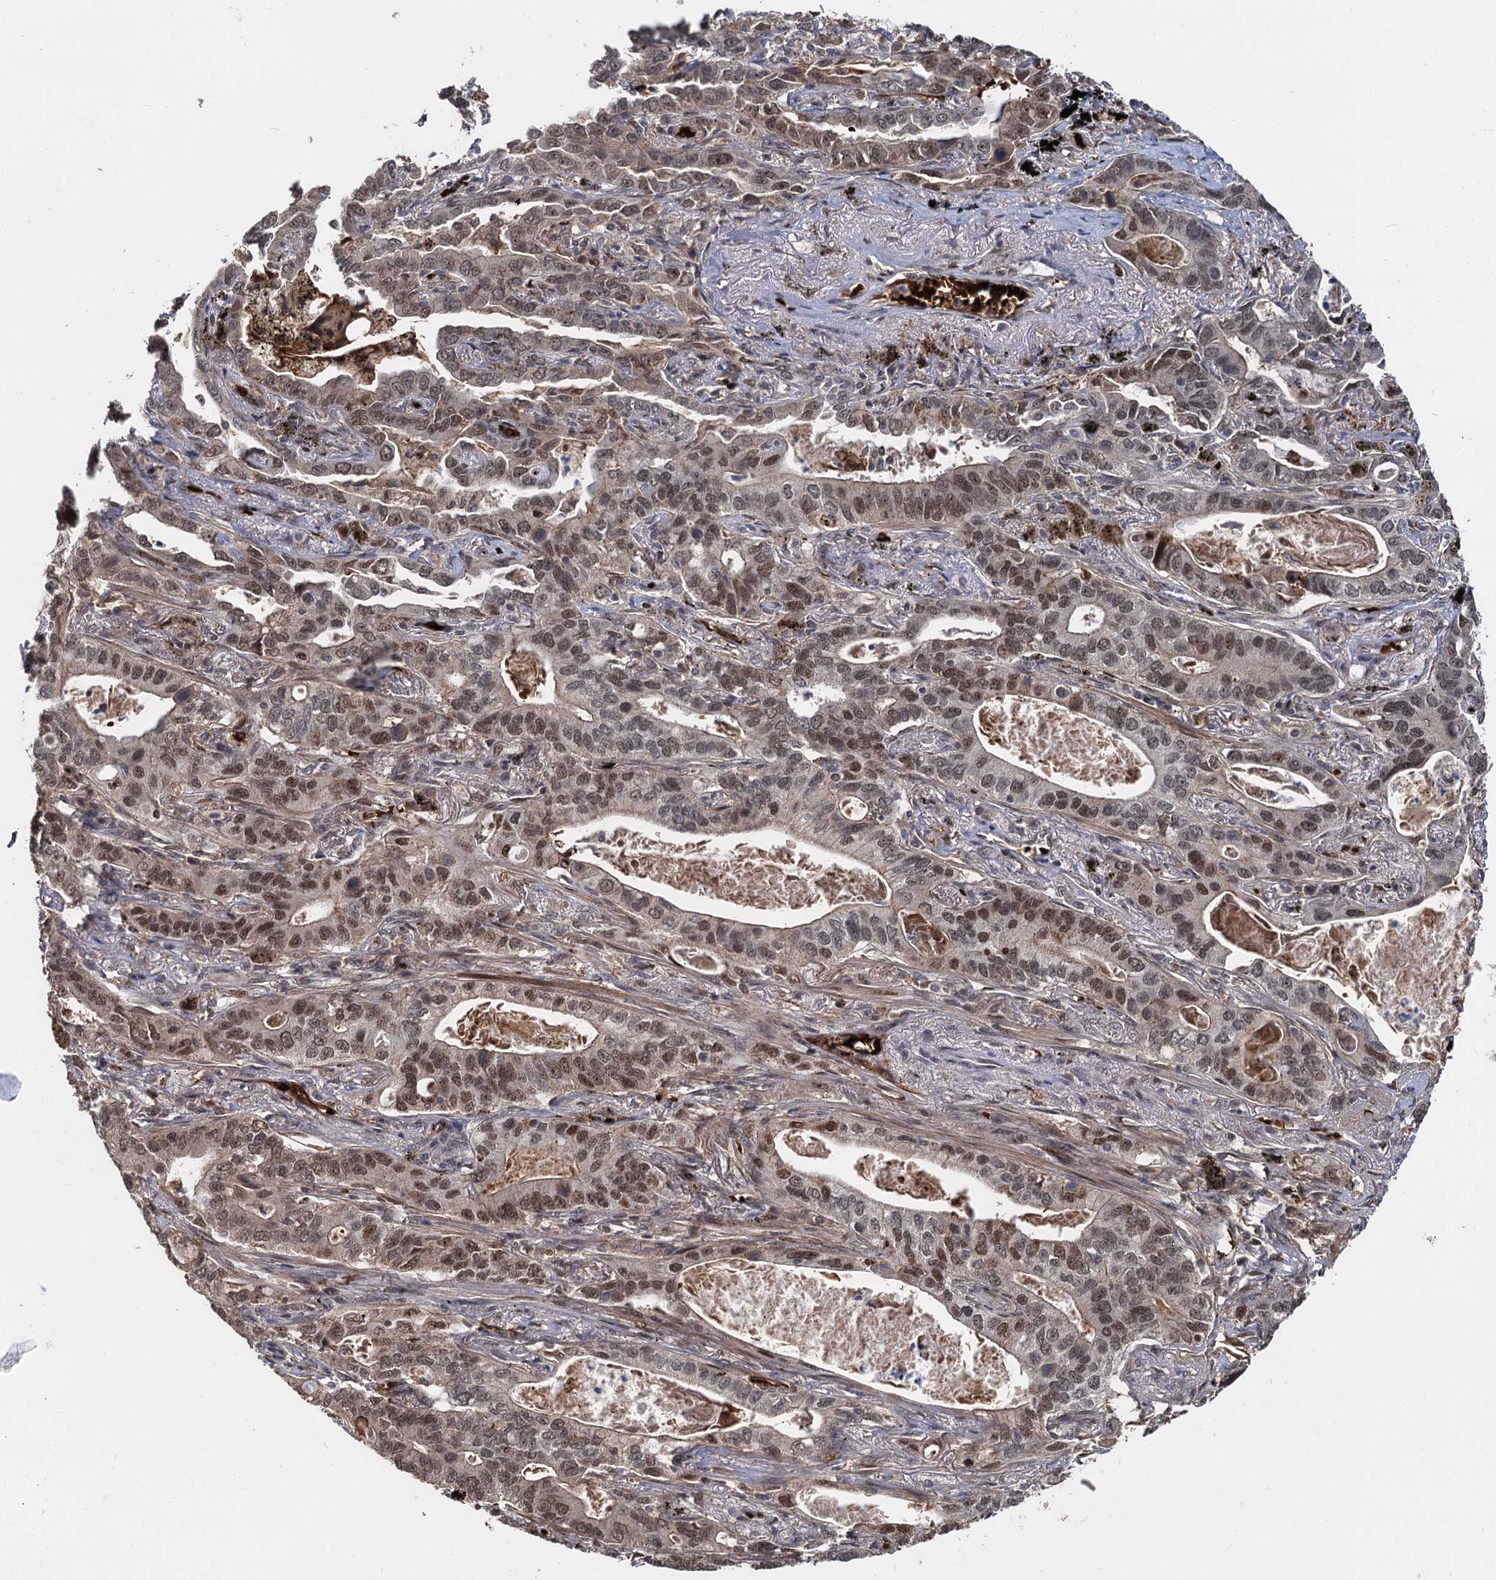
{"staining": {"intensity": "moderate", "quantity": ">75%", "location": "nuclear"}, "tissue": "lung cancer", "cell_type": "Tumor cells", "image_type": "cancer", "snomed": [{"axis": "morphology", "description": "Adenocarcinoma, NOS"}, {"axis": "topography", "description": "Lung"}], "caption": "This image exhibits immunohistochemistry staining of lung cancer (adenocarcinoma), with medium moderate nuclear staining in about >75% of tumor cells.", "gene": "FANCI", "patient": {"sex": "male", "age": 67}}